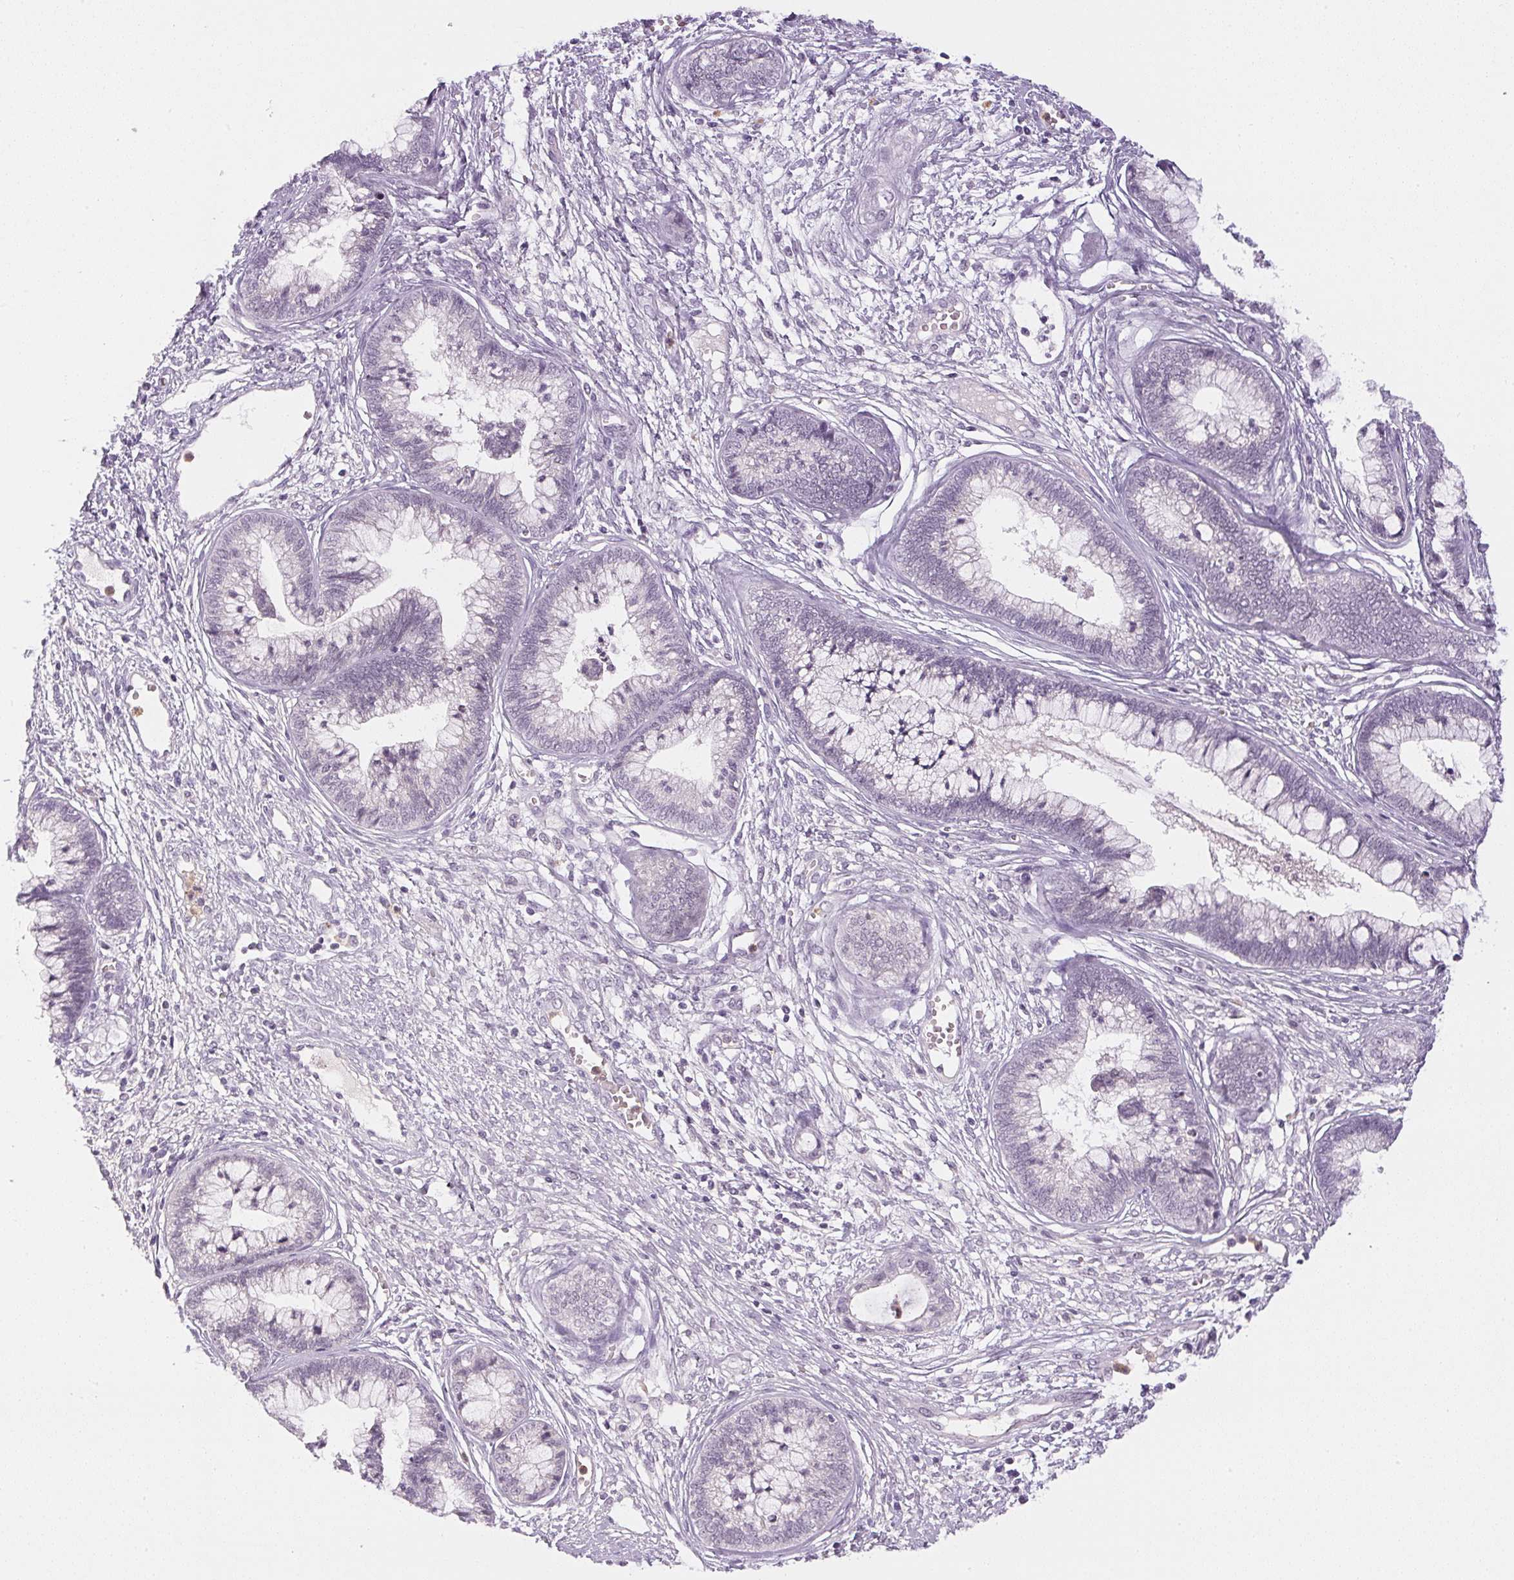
{"staining": {"intensity": "negative", "quantity": "none", "location": "none"}, "tissue": "cervical cancer", "cell_type": "Tumor cells", "image_type": "cancer", "snomed": [{"axis": "morphology", "description": "Adenocarcinoma, NOS"}, {"axis": "topography", "description": "Cervix"}], "caption": "Immunohistochemistry image of neoplastic tissue: cervical adenocarcinoma stained with DAB (3,3'-diaminobenzidine) shows no significant protein positivity in tumor cells. (DAB immunohistochemistry (IHC), high magnification).", "gene": "SGF29", "patient": {"sex": "female", "age": 44}}